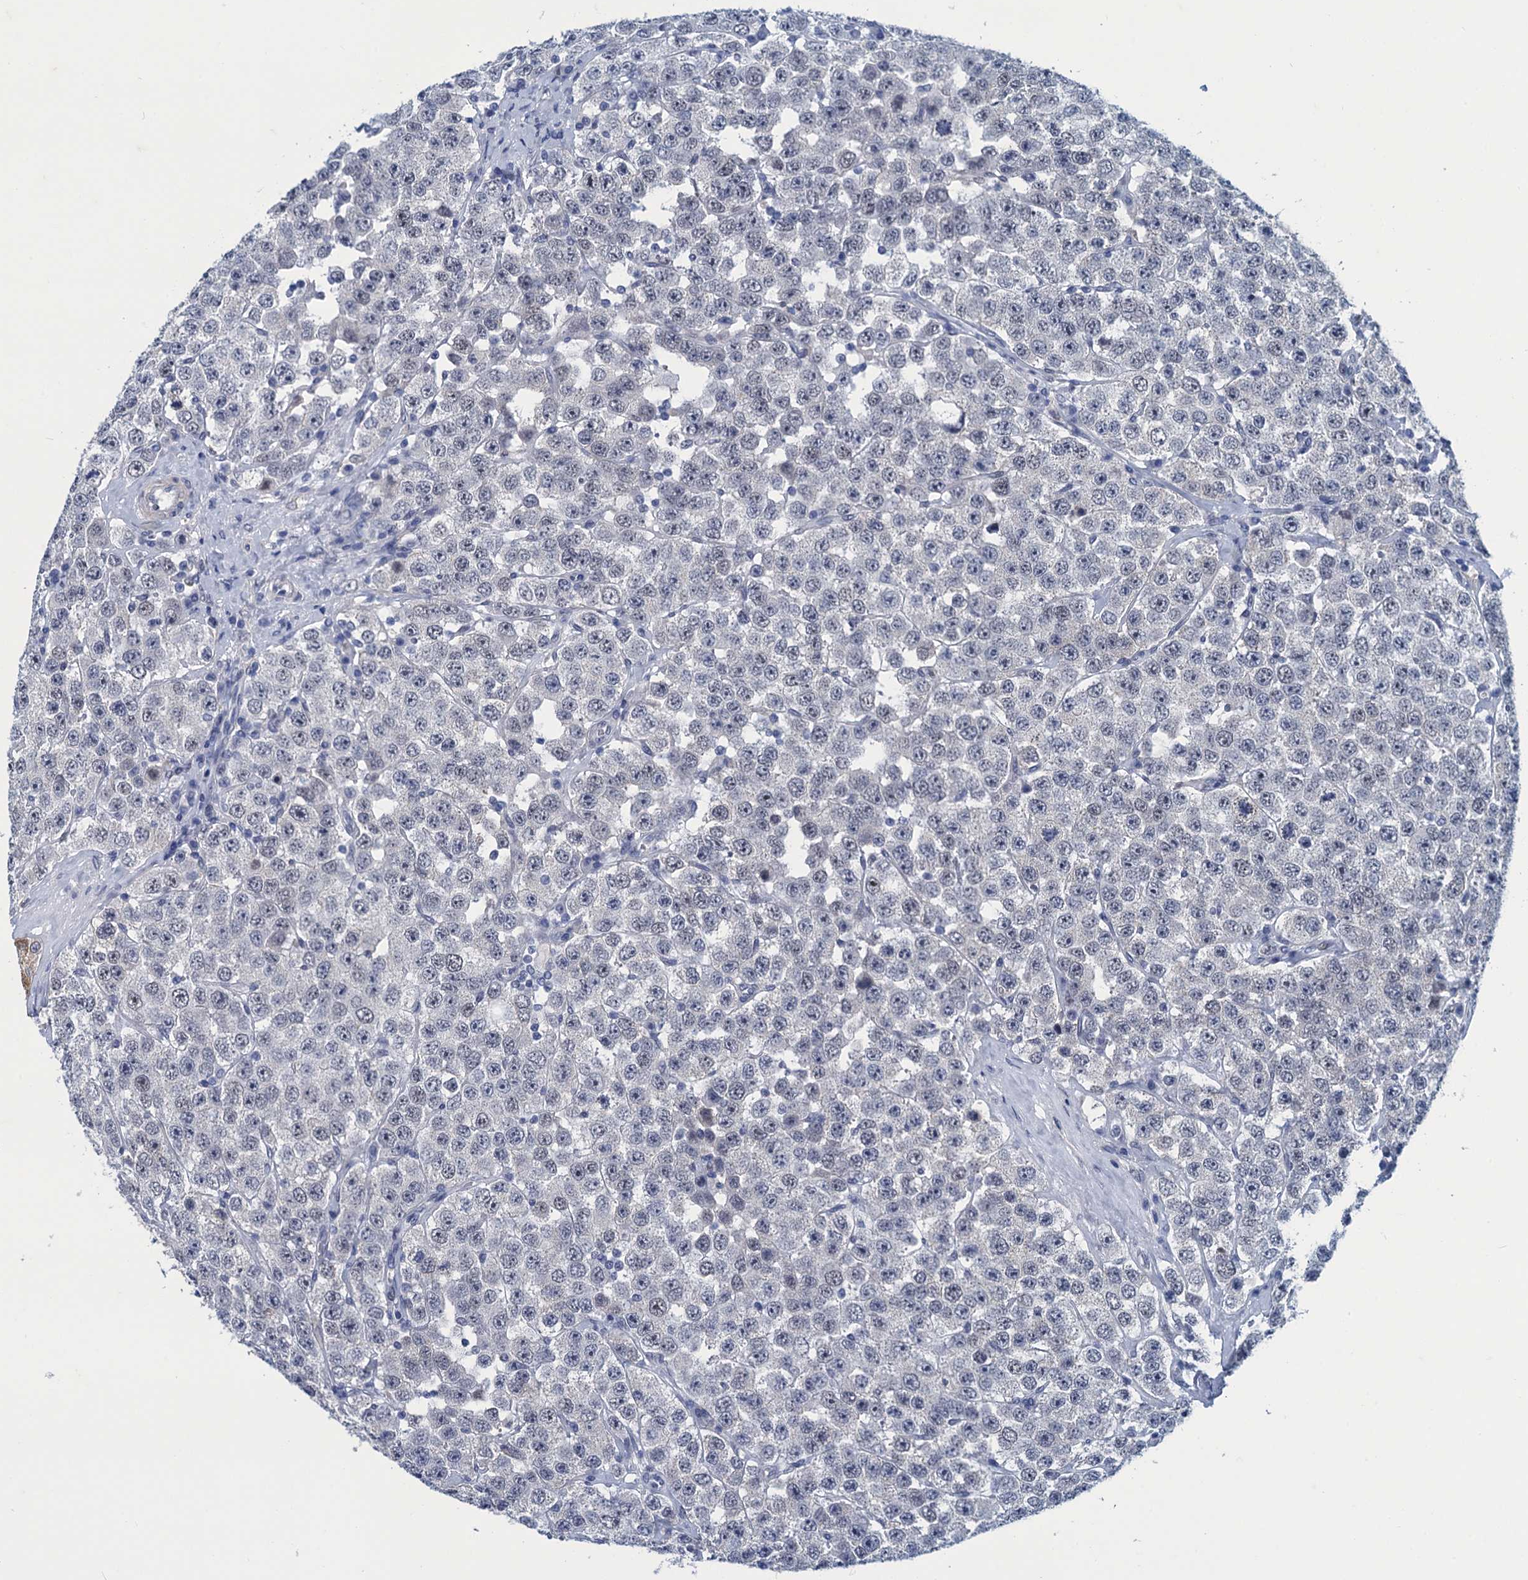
{"staining": {"intensity": "negative", "quantity": "none", "location": "none"}, "tissue": "testis cancer", "cell_type": "Tumor cells", "image_type": "cancer", "snomed": [{"axis": "morphology", "description": "Seminoma, NOS"}, {"axis": "topography", "description": "Testis"}], "caption": "Testis cancer was stained to show a protein in brown. There is no significant expression in tumor cells. (Stains: DAB immunohistochemistry with hematoxylin counter stain, Microscopy: brightfield microscopy at high magnification).", "gene": "GINS3", "patient": {"sex": "male", "age": 28}}